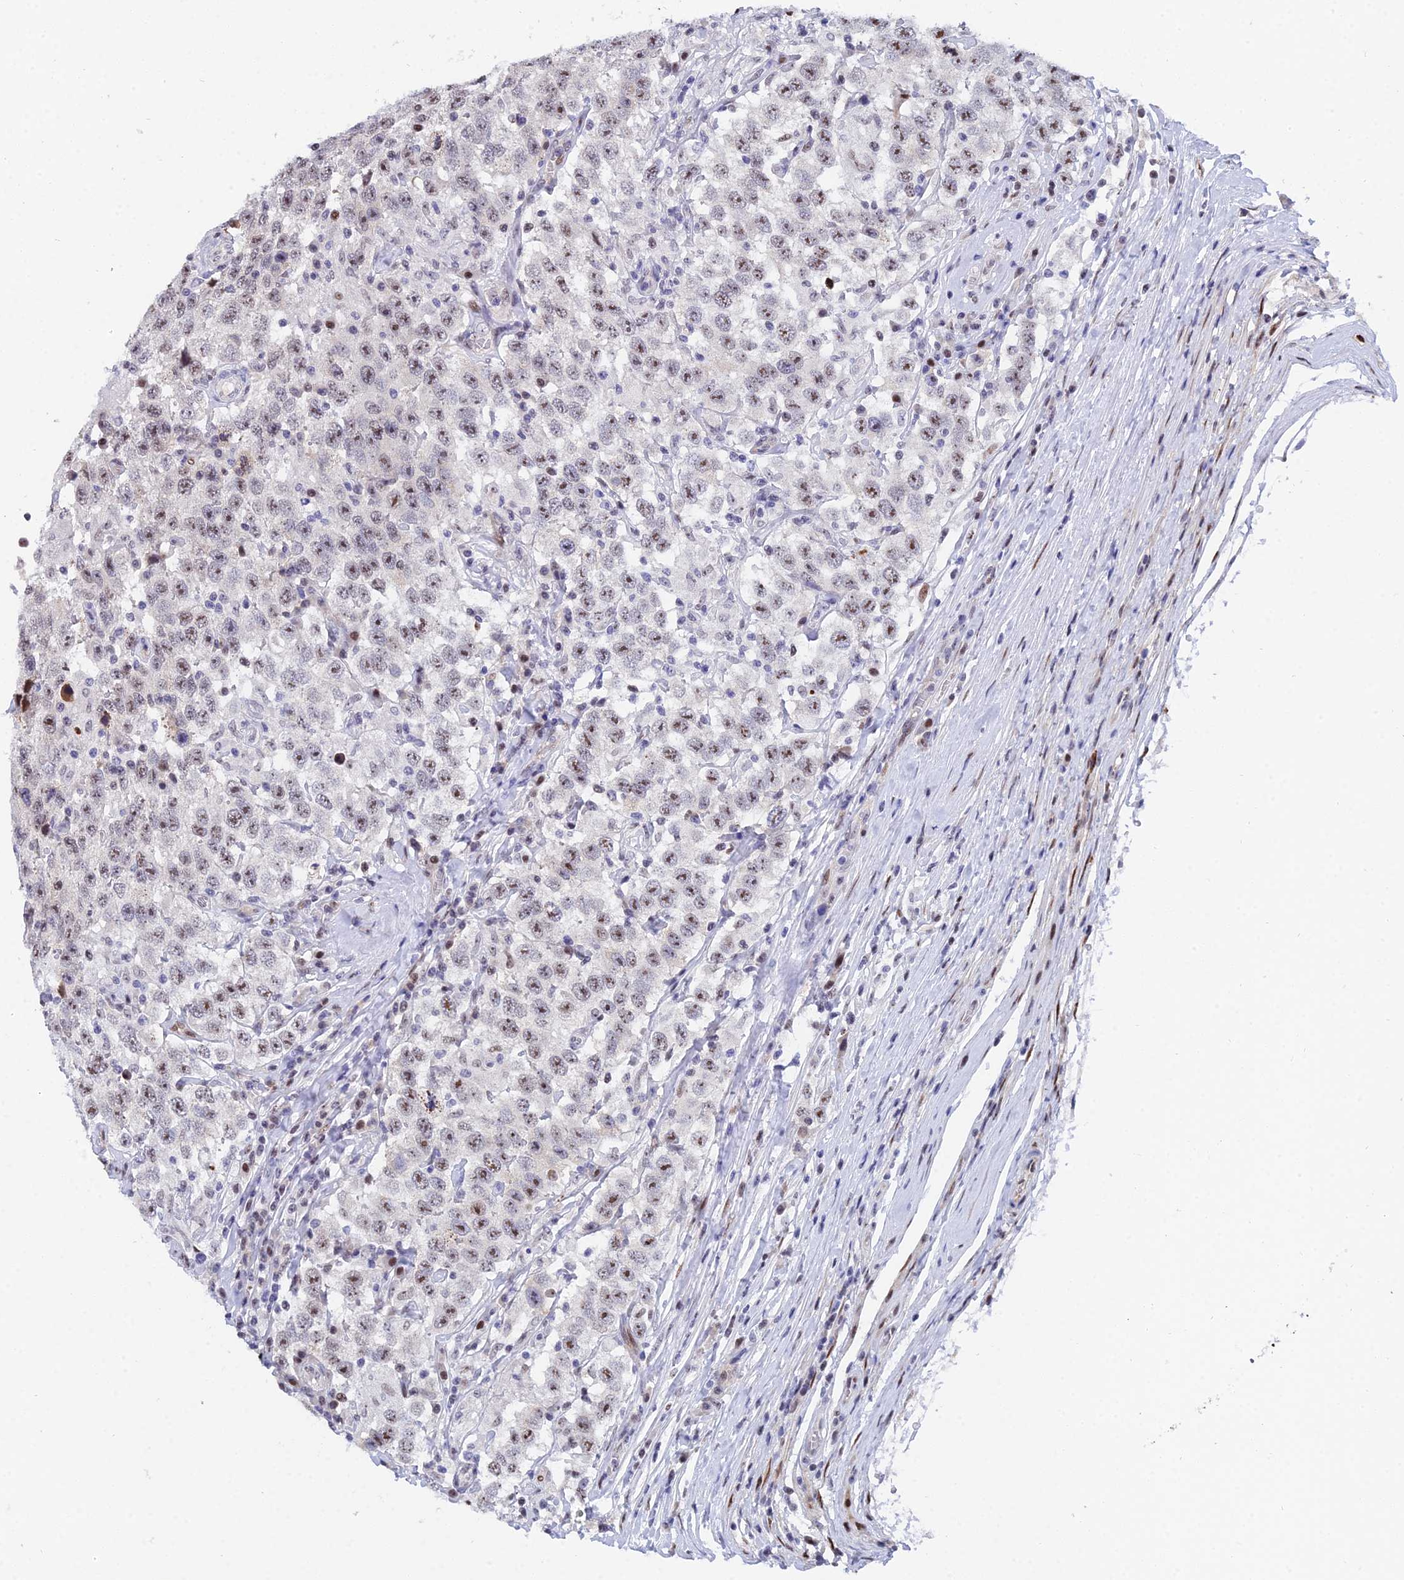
{"staining": {"intensity": "moderate", "quantity": "25%-75%", "location": "nuclear"}, "tissue": "testis cancer", "cell_type": "Tumor cells", "image_type": "cancer", "snomed": [{"axis": "morphology", "description": "Seminoma, NOS"}, {"axis": "topography", "description": "Testis"}], "caption": "DAB (3,3'-diaminobenzidine) immunohistochemical staining of testis cancer (seminoma) demonstrates moderate nuclear protein positivity in about 25%-75% of tumor cells.", "gene": "TIFA", "patient": {"sex": "male", "age": 41}}